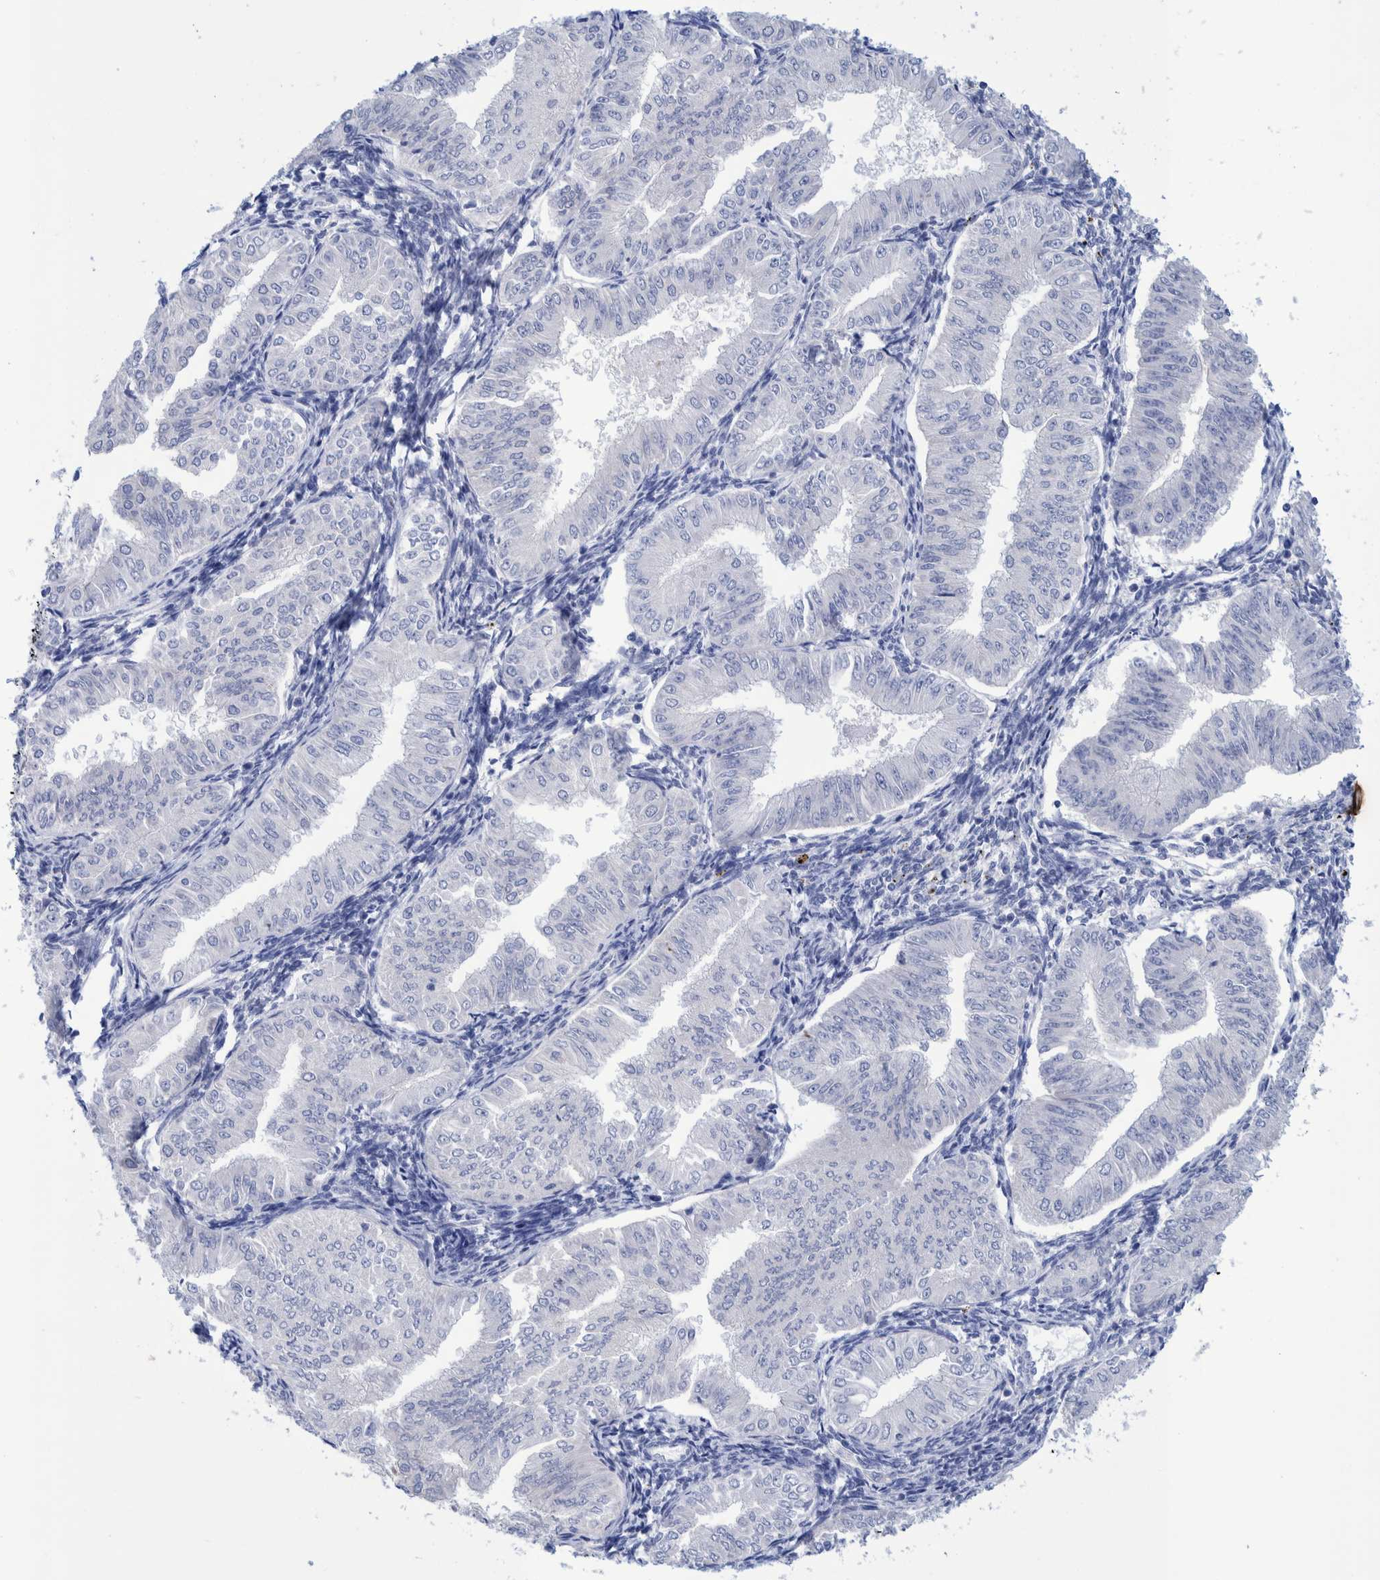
{"staining": {"intensity": "negative", "quantity": "none", "location": "none"}, "tissue": "endometrial cancer", "cell_type": "Tumor cells", "image_type": "cancer", "snomed": [{"axis": "morphology", "description": "Normal tissue, NOS"}, {"axis": "morphology", "description": "Adenocarcinoma, NOS"}, {"axis": "topography", "description": "Endometrium"}], "caption": "Tumor cells show no significant protein staining in adenocarcinoma (endometrial).", "gene": "PERP", "patient": {"sex": "female", "age": 53}}